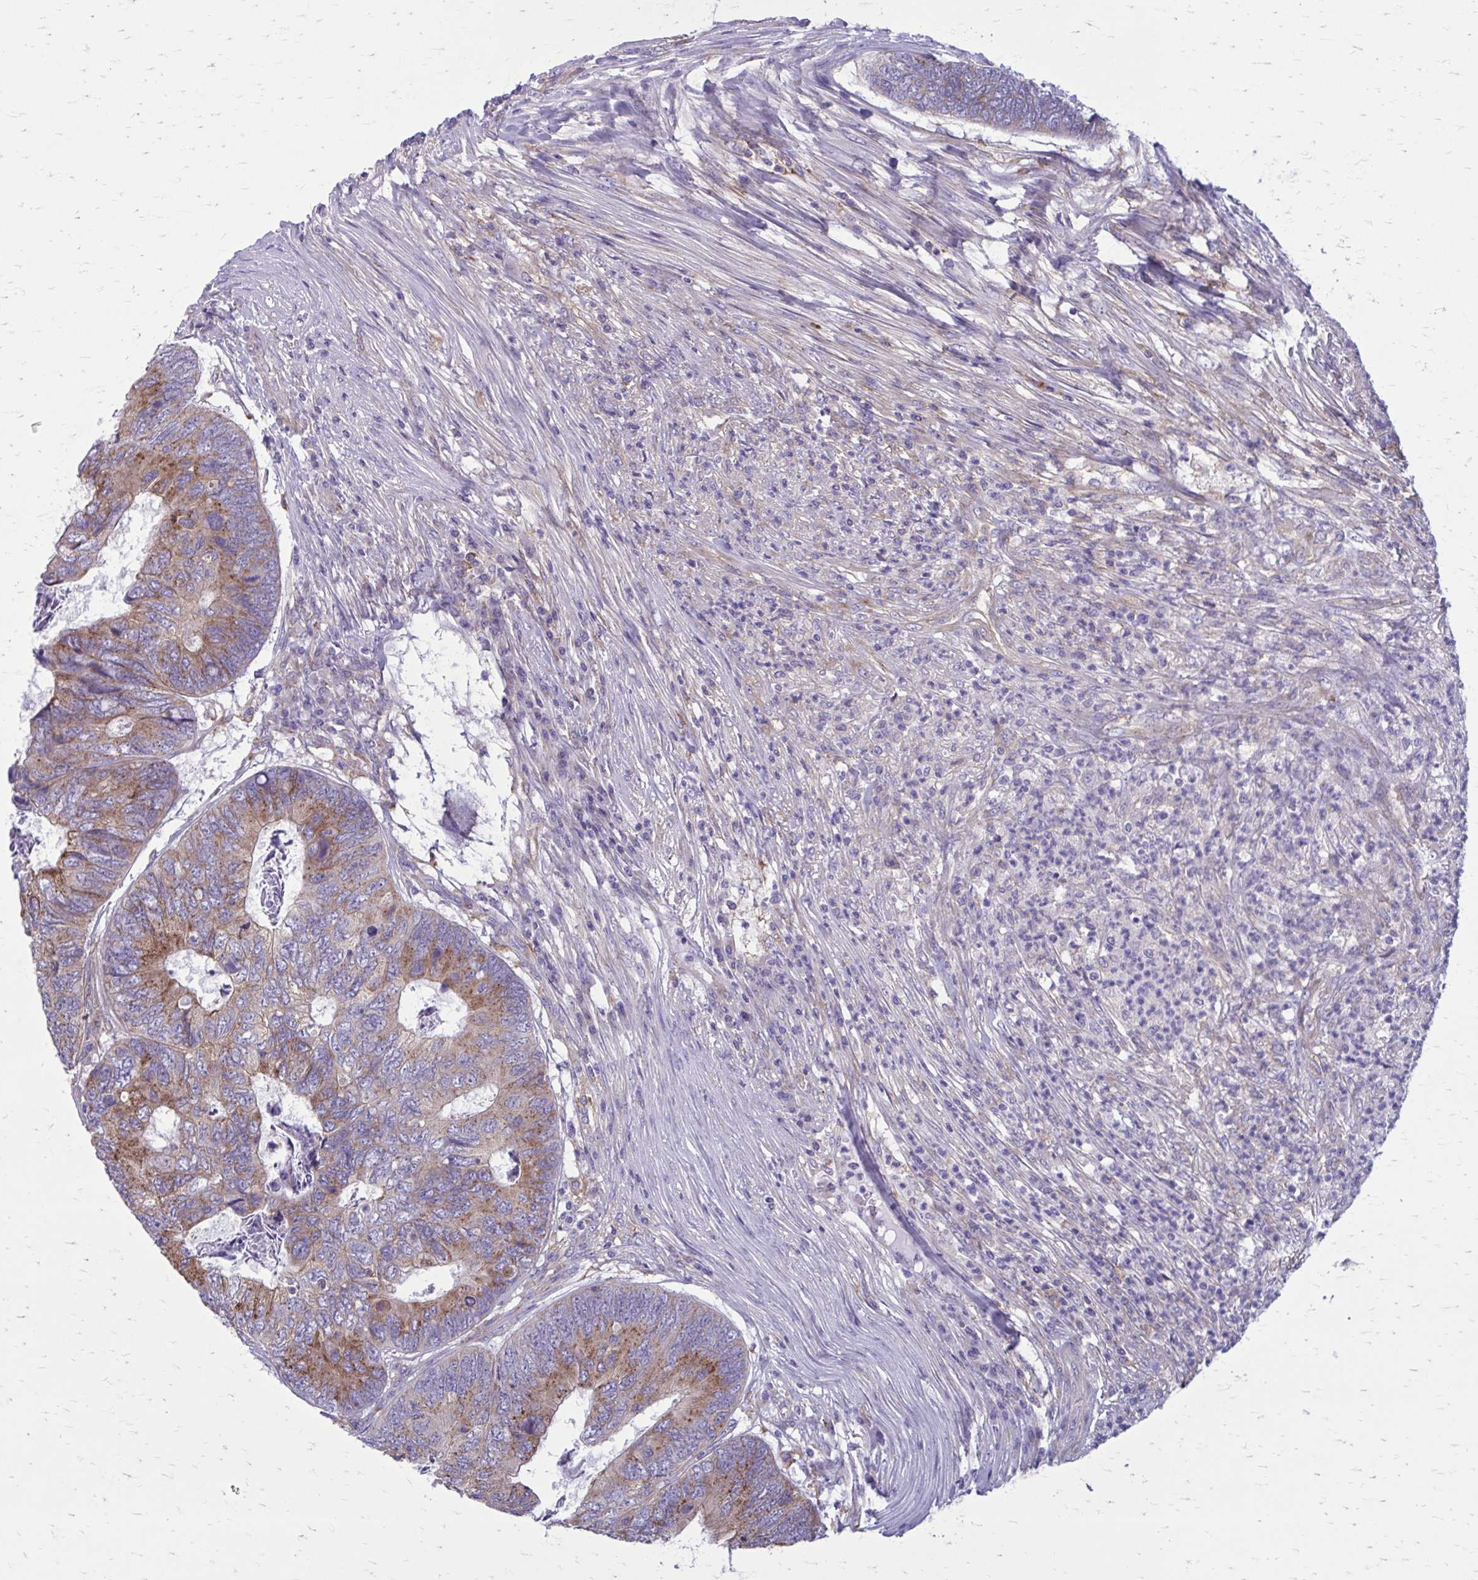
{"staining": {"intensity": "moderate", "quantity": "<25%", "location": "cytoplasmic/membranous"}, "tissue": "colorectal cancer", "cell_type": "Tumor cells", "image_type": "cancer", "snomed": [{"axis": "morphology", "description": "Adenocarcinoma, NOS"}, {"axis": "topography", "description": "Colon"}], "caption": "Moderate cytoplasmic/membranous protein positivity is appreciated in about <25% of tumor cells in colorectal cancer (adenocarcinoma).", "gene": "CLTA", "patient": {"sex": "female", "age": 67}}